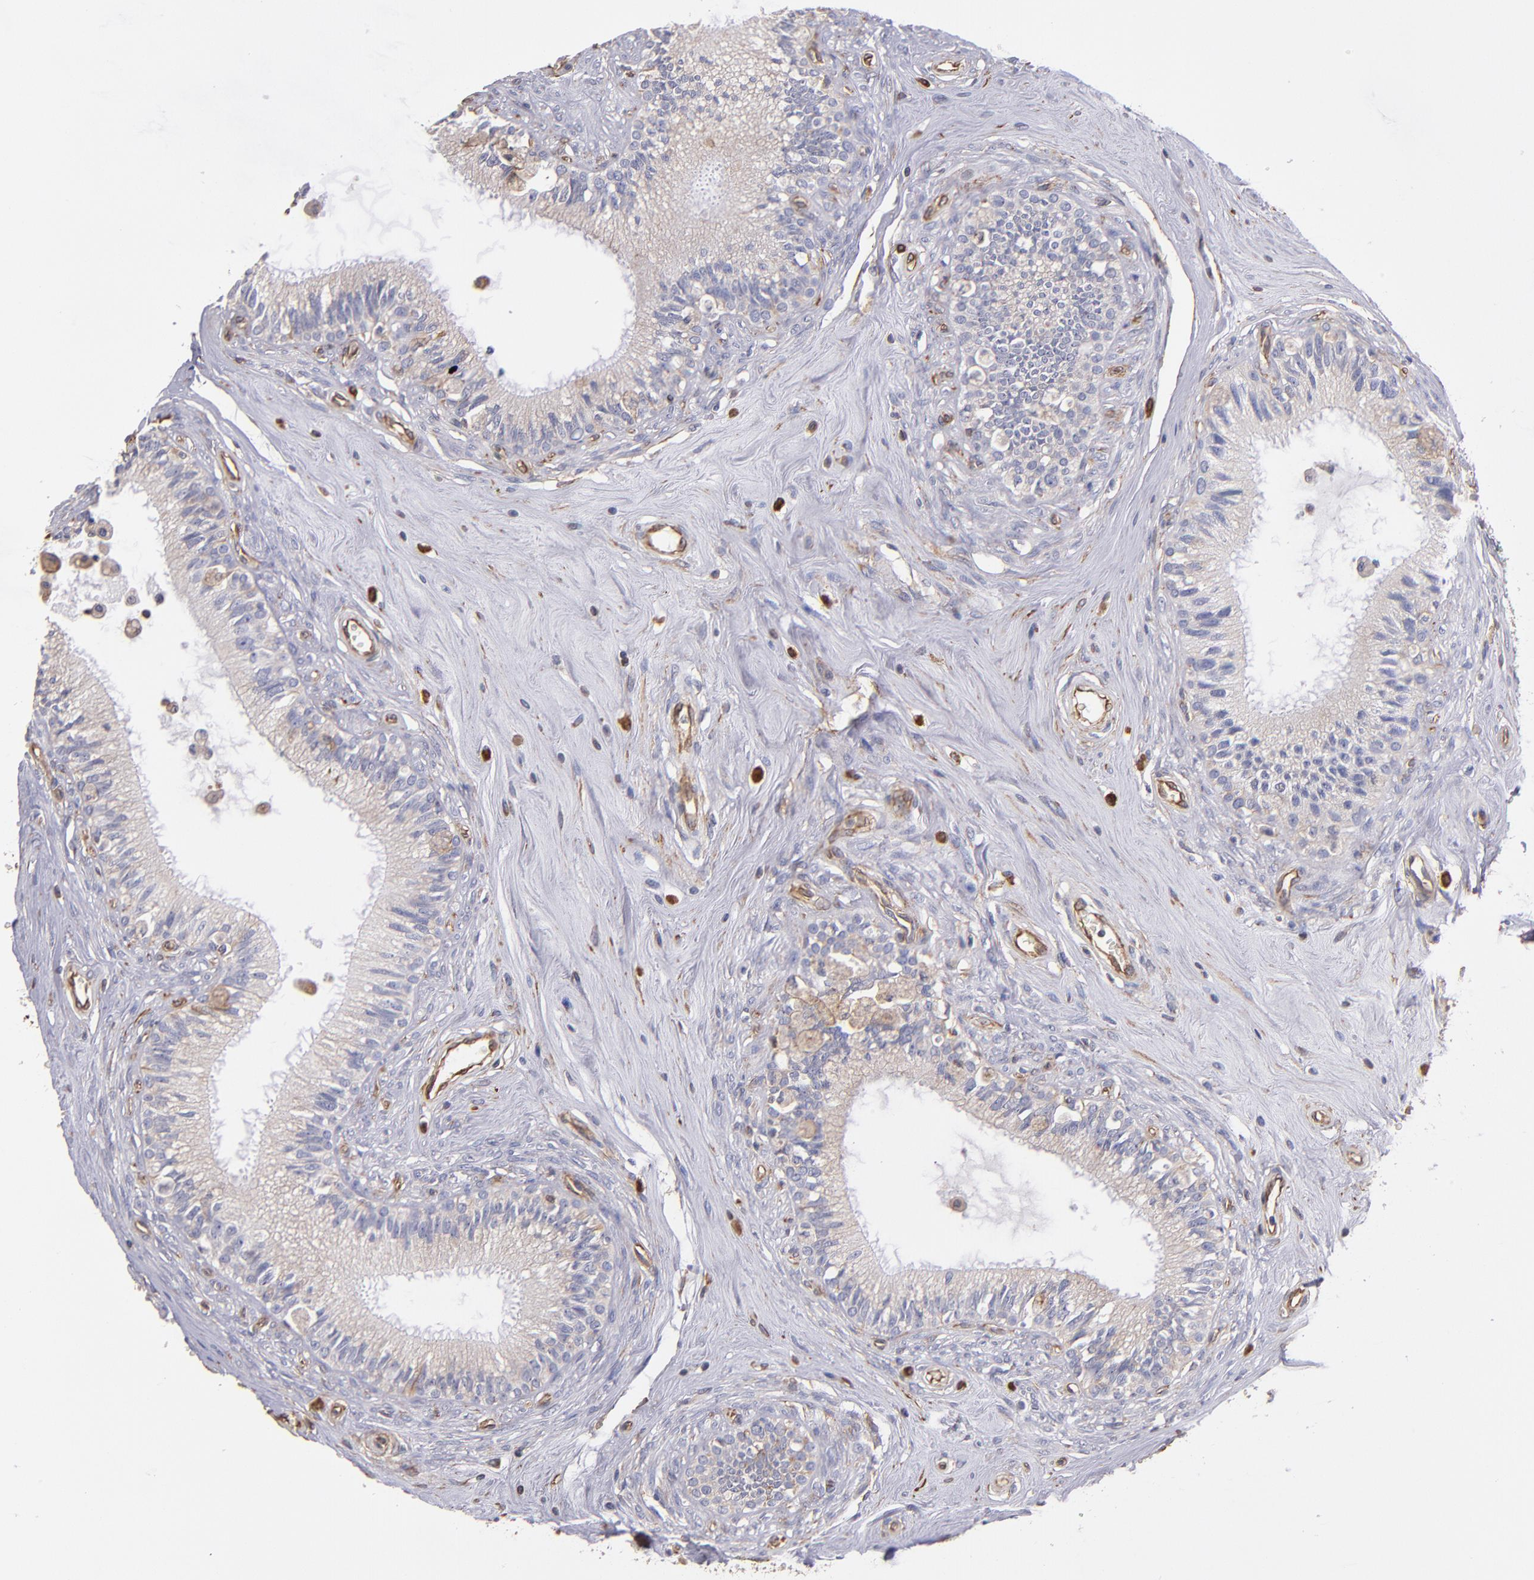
{"staining": {"intensity": "negative", "quantity": "none", "location": "none"}, "tissue": "epididymis", "cell_type": "Glandular cells", "image_type": "normal", "snomed": [{"axis": "morphology", "description": "Normal tissue, NOS"}, {"axis": "morphology", "description": "Inflammation, NOS"}, {"axis": "topography", "description": "Epididymis"}], "caption": "Glandular cells show no significant protein expression in benign epididymis. Nuclei are stained in blue.", "gene": "ABCC1", "patient": {"sex": "male", "age": 84}}